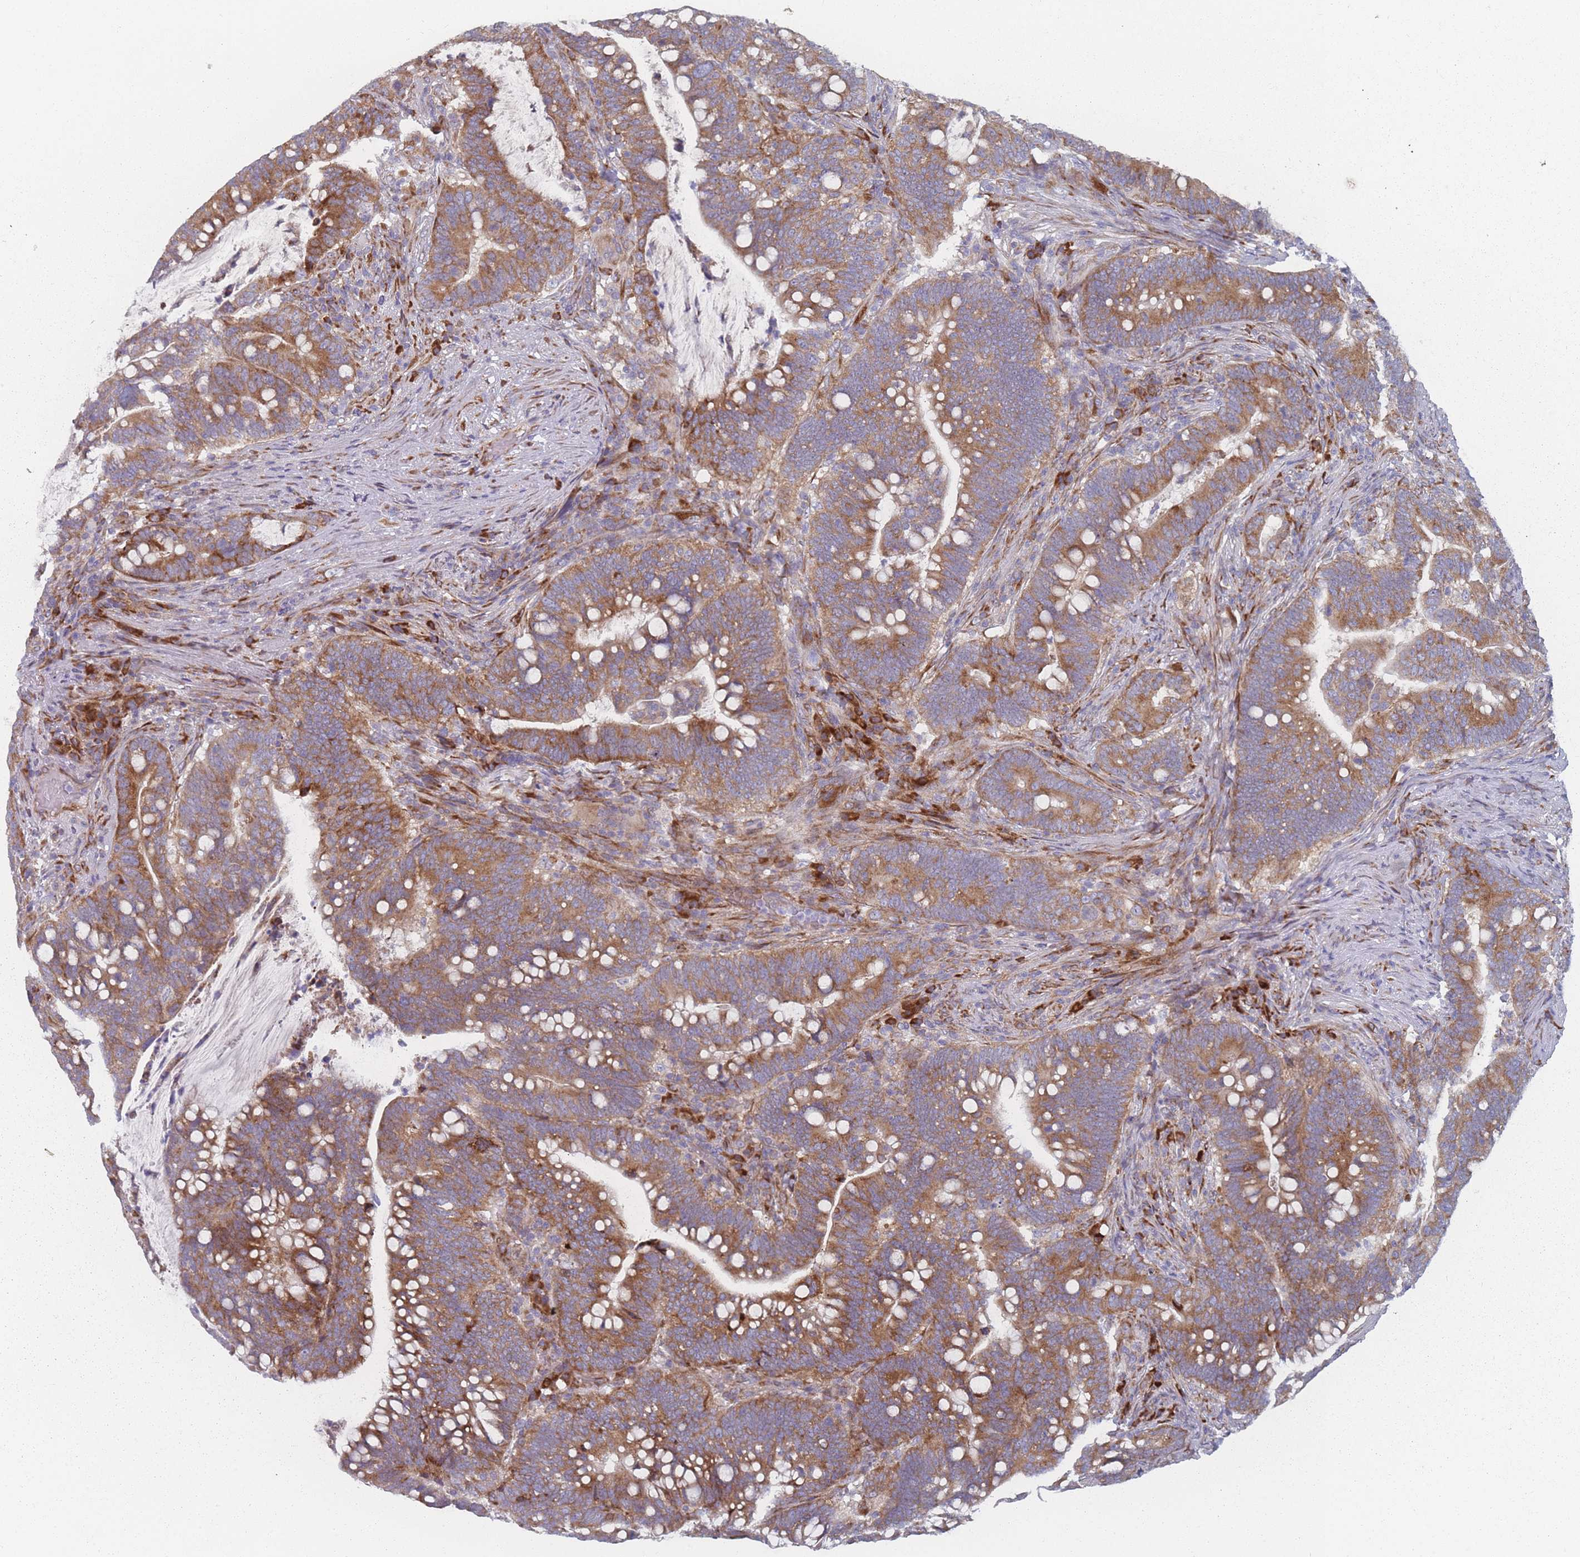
{"staining": {"intensity": "moderate", "quantity": ">75%", "location": "cytoplasmic/membranous"}, "tissue": "colorectal cancer", "cell_type": "Tumor cells", "image_type": "cancer", "snomed": [{"axis": "morphology", "description": "Normal tissue, NOS"}, {"axis": "morphology", "description": "Adenocarcinoma, NOS"}, {"axis": "topography", "description": "Colon"}], "caption": "About >75% of tumor cells in human colorectal cancer show moderate cytoplasmic/membranous protein expression as visualized by brown immunohistochemical staining.", "gene": "CACNG5", "patient": {"sex": "female", "age": 66}}